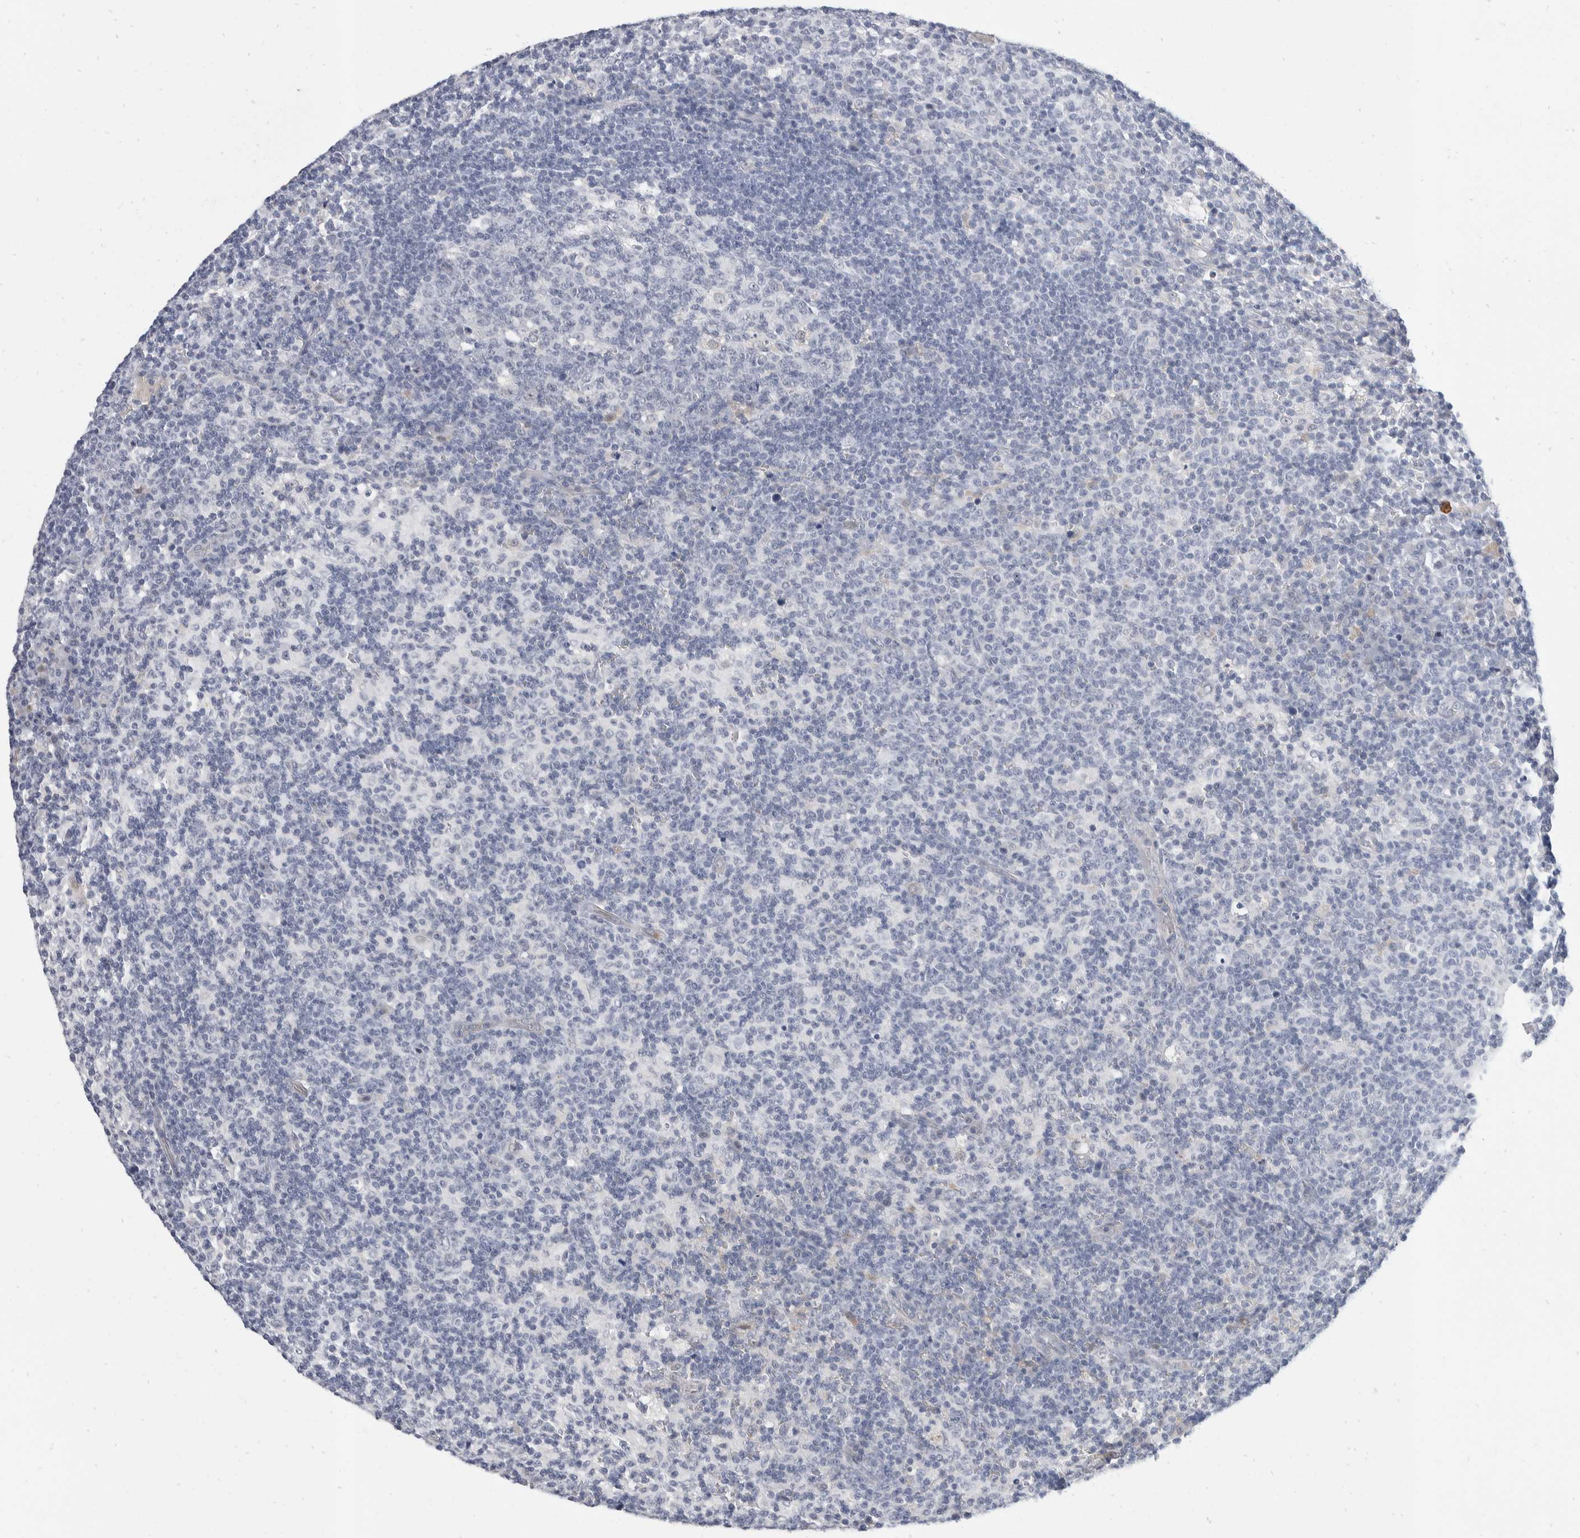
{"staining": {"intensity": "negative", "quantity": "none", "location": "none"}, "tissue": "lymph node", "cell_type": "Germinal center cells", "image_type": "normal", "snomed": [{"axis": "morphology", "description": "Normal tissue, NOS"}, {"axis": "morphology", "description": "Inflammation, NOS"}, {"axis": "topography", "description": "Lymph node"}], "caption": "Immunohistochemical staining of benign lymph node reveals no significant expression in germinal center cells. (Stains: DAB immunohistochemistry (IHC) with hematoxylin counter stain, Microscopy: brightfield microscopy at high magnification).", "gene": "CATSPERD", "patient": {"sex": "male", "age": 55}}